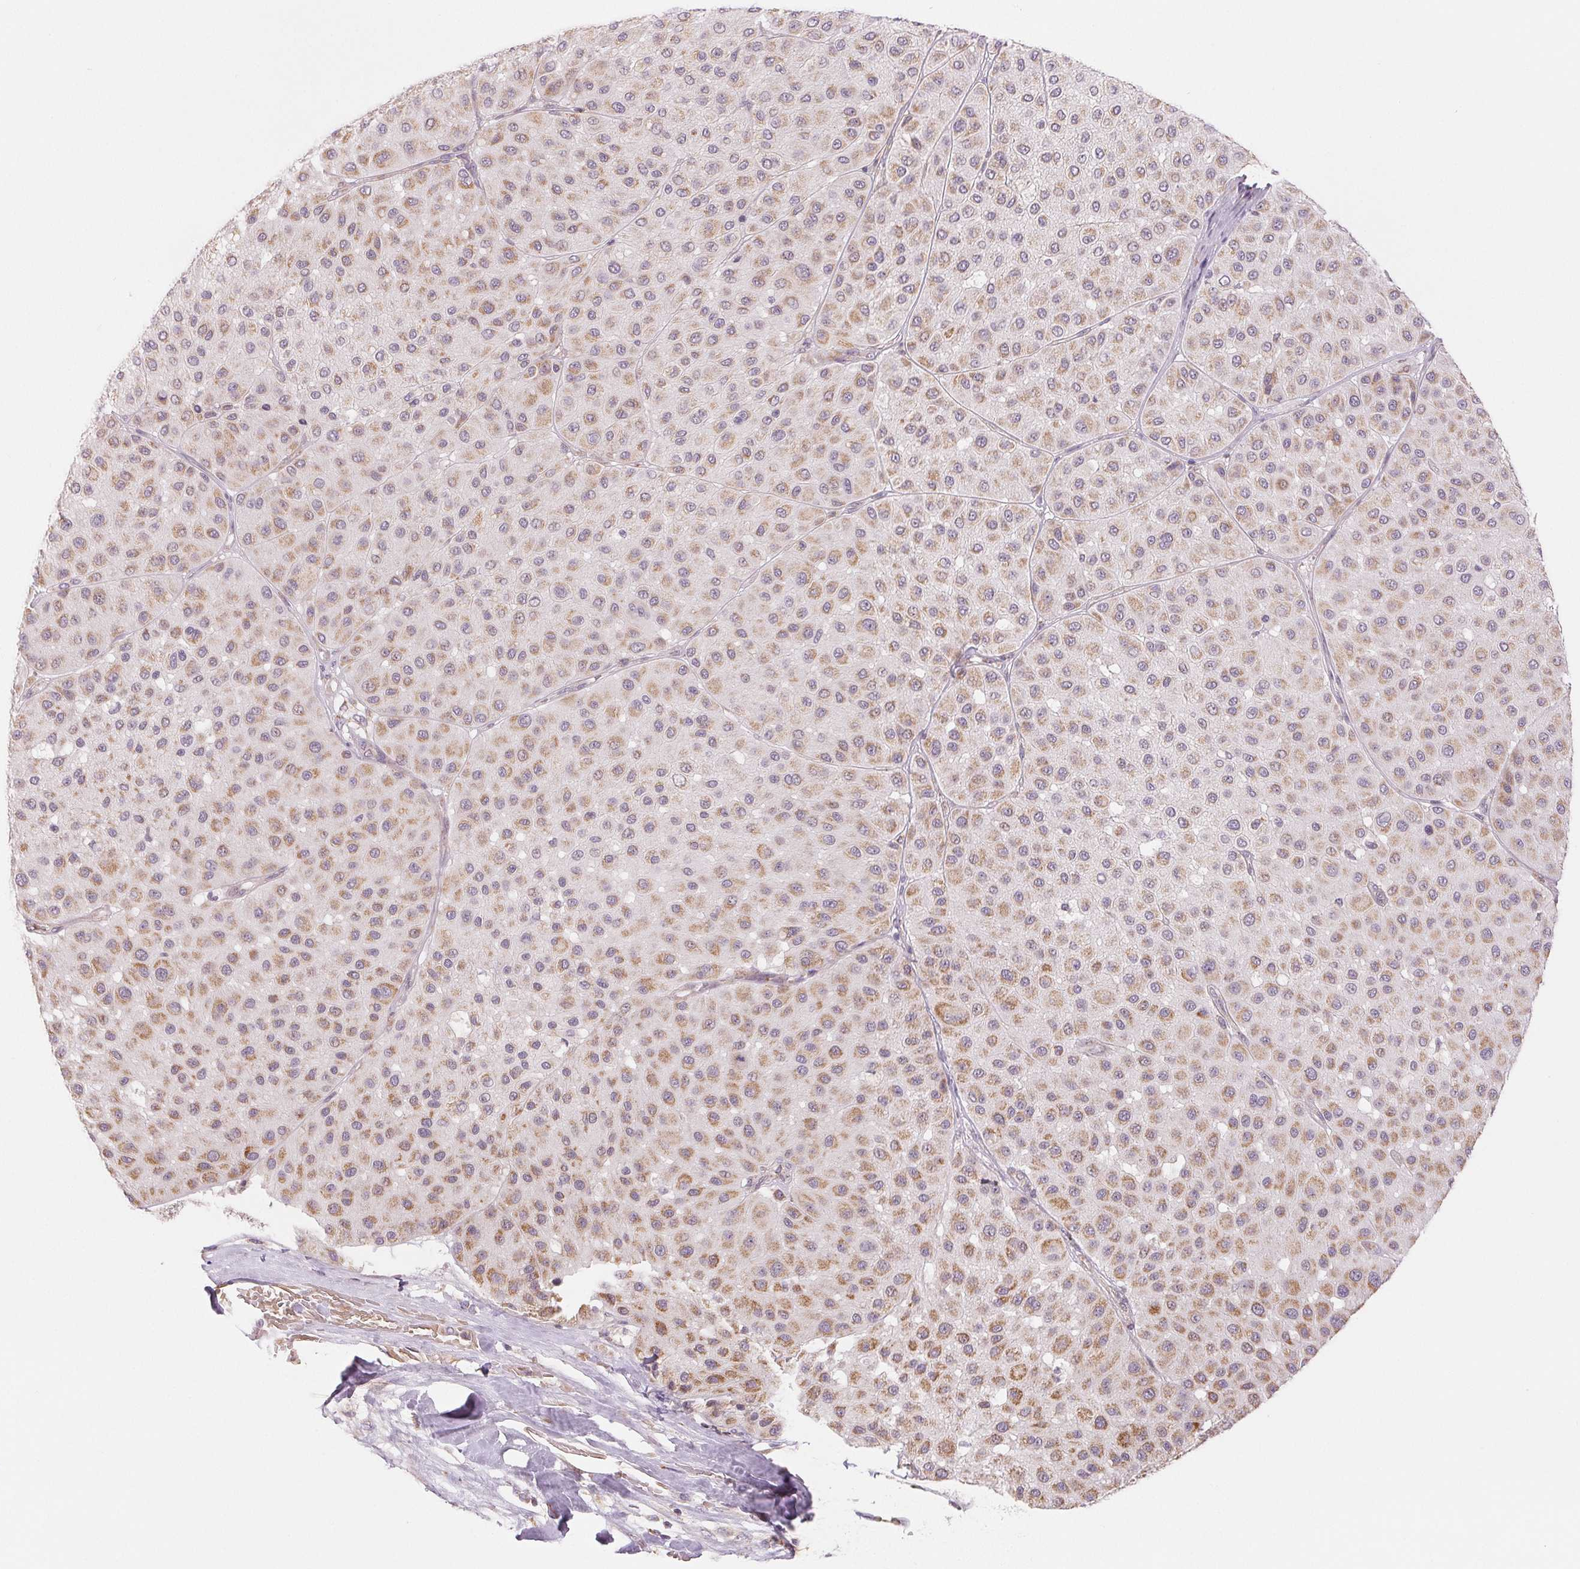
{"staining": {"intensity": "moderate", "quantity": "25%-75%", "location": "cytoplasmic/membranous"}, "tissue": "melanoma", "cell_type": "Tumor cells", "image_type": "cancer", "snomed": [{"axis": "morphology", "description": "Malignant melanoma, Metastatic site"}, {"axis": "topography", "description": "Smooth muscle"}], "caption": "Tumor cells demonstrate medium levels of moderate cytoplasmic/membranous staining in approximately 25%-75% of cells in melanoma.", "gene": "HINT2", "patient": {"sex": "male", "age": 41}}